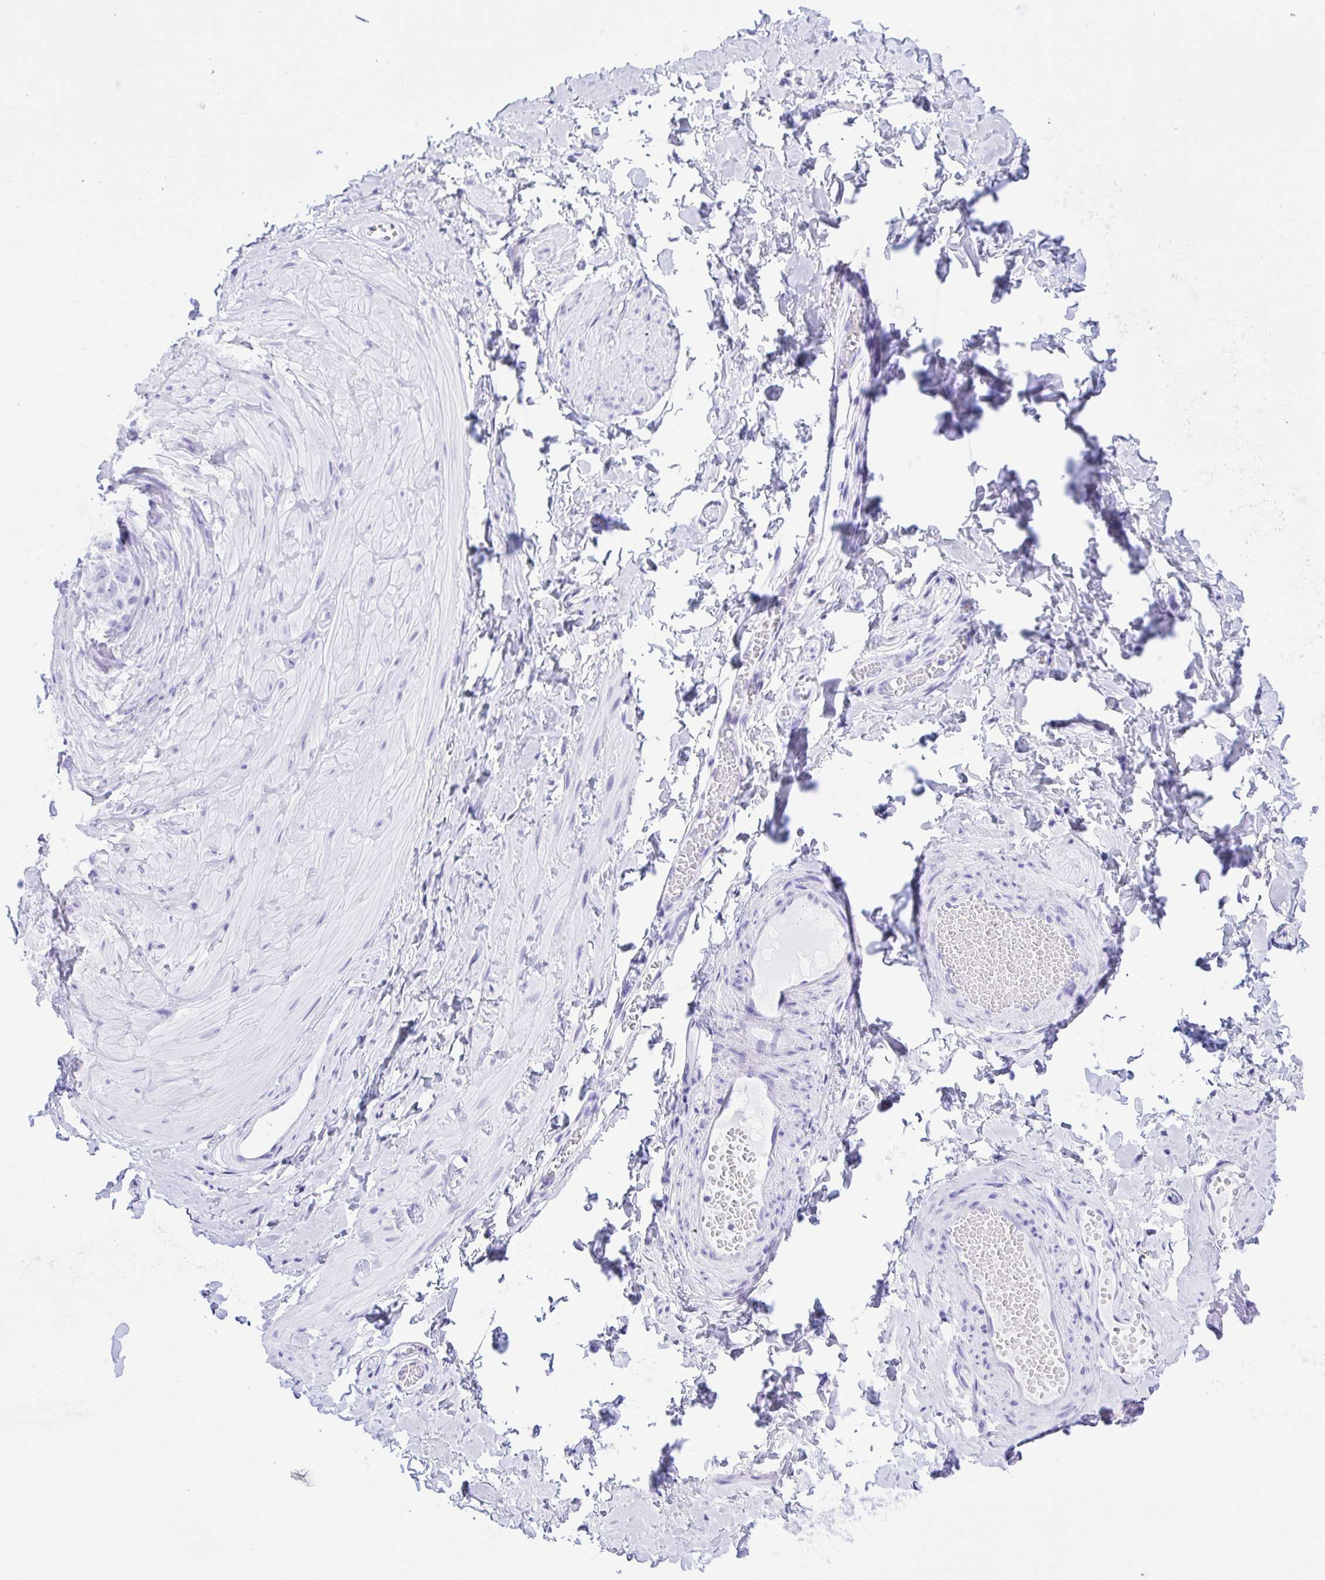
{"staining": {"intensity": "negative", "quantity": "none", "location": "none"}, "tissue": "adipose tissue", "cell_type": "Adipocytes", "image_type": "normal", "snomed": [{"axis": "morphology", "description": "Normal tissue, NOS"}, {"axis": "topography", "description": "Epididymis, spermatic cord, NOS"}, {"axis": "topography", "description": "Epididymis"}, {"axis": "topography", "description": "Peripheral nerve tissue"}], "caption": "This is an immunohistochemistry (IHC) histopathology image of benign adipose tissue. There is no positivity in adipocytes.", "gene": "TLN2", "patient": {"sex": "male", "age": 29}}